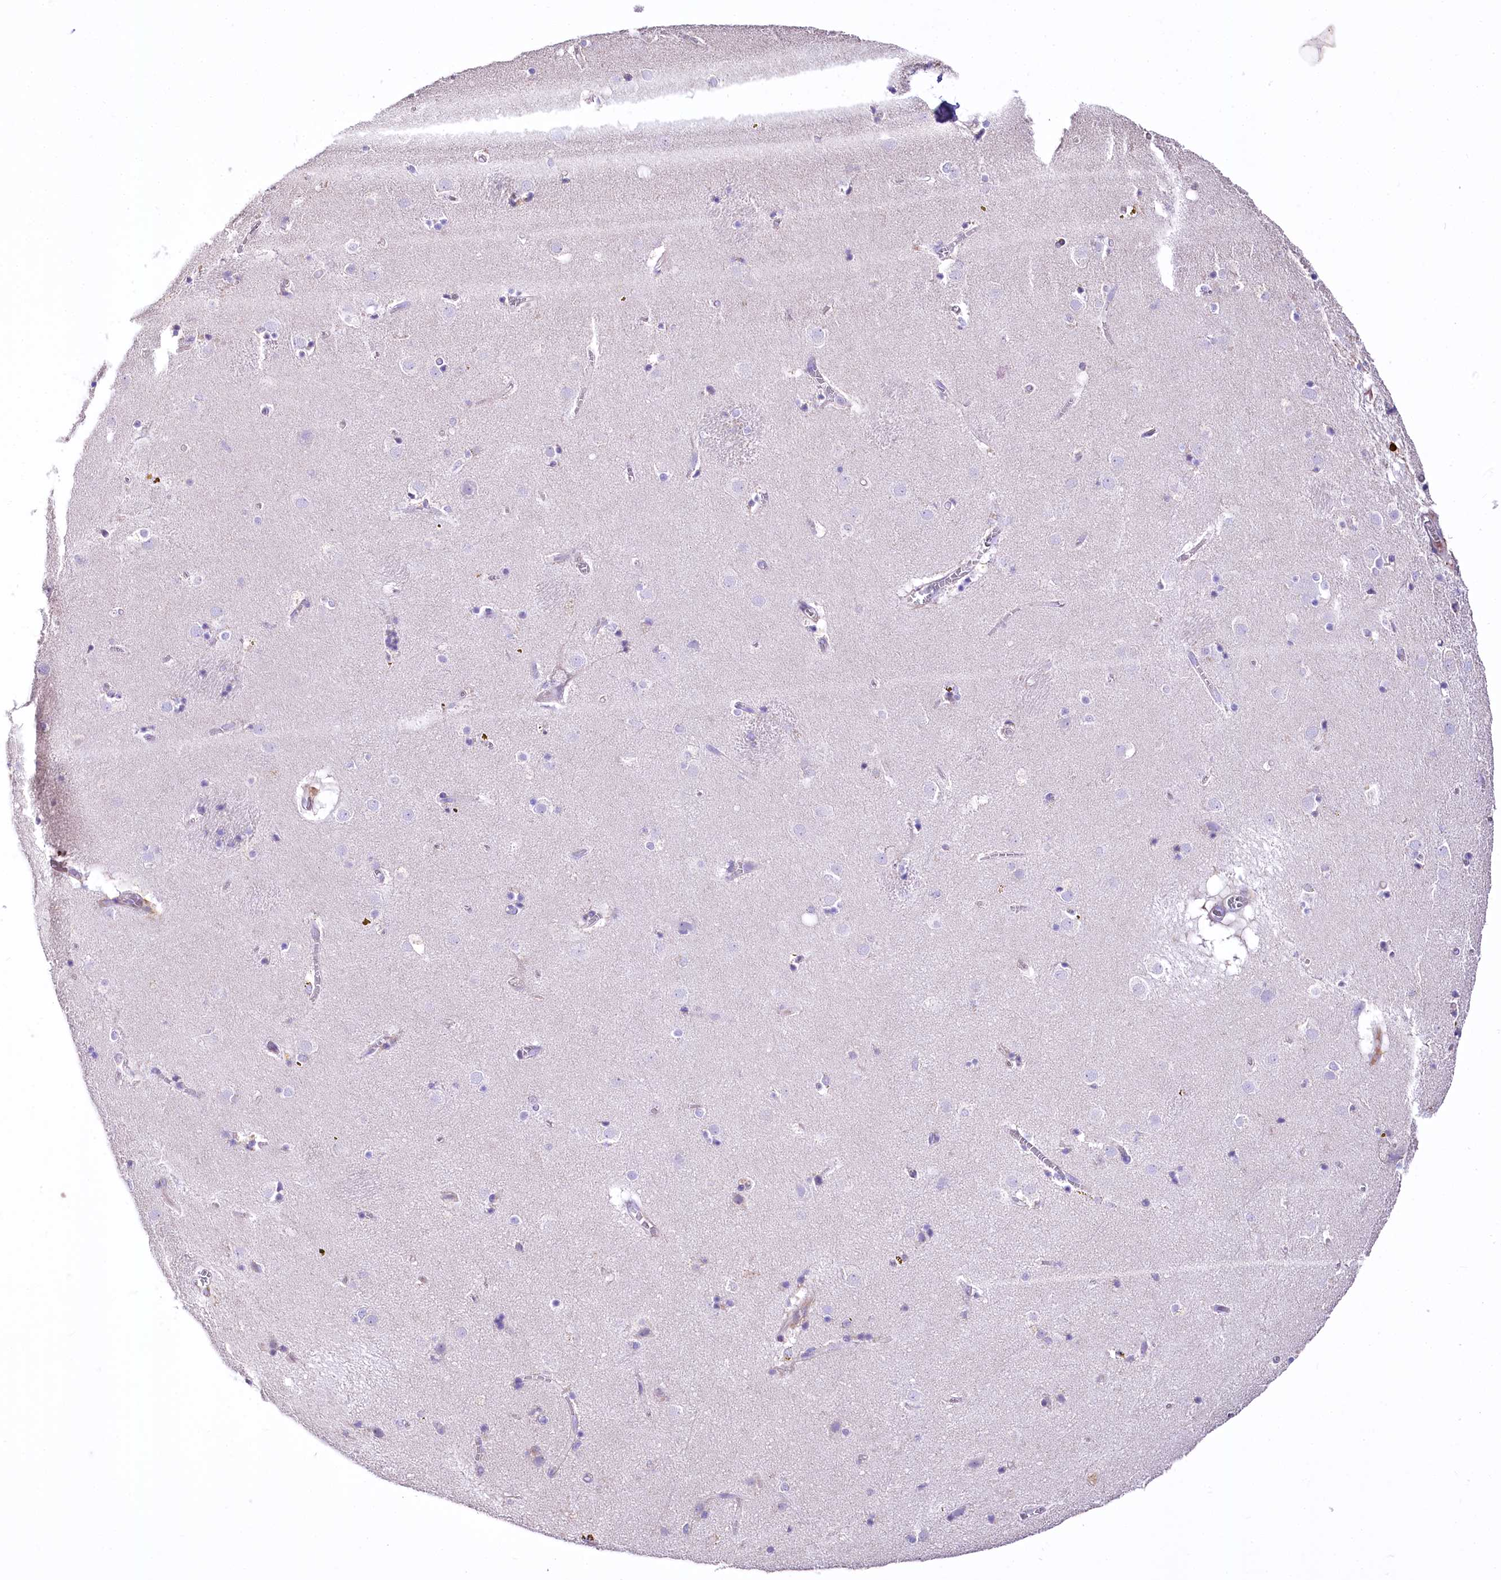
{"staining": {"intensity": "negative", "quantity": "none", "location": "none"}, "tissue": "caudate", "cell_type": "Glial cells", "image_type": "normal", "snomed": [{"axis": "morphology", "description": "Normal tissue, NOS"}, {"axis": "topography", "description": "Lateral ventricle wall"}], "caption": "A high-resolution histopathology image shows immunohistochemistry staining of benign caudate, which demonstrates no significant positivity in glial cells. (DAB (3,3'-diaminobenzidine) immunohistochemistry, high magnification).", "gene": "PTER", "patient": {"sex": "male", "age": 70}}